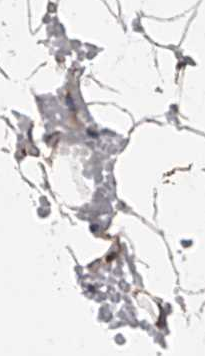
{"staining": {"intensity": "moderate", "quantity": ">75%", "location": "cytoplasmic/membranous"}, "tissue": "adipose tissue", "cell_type": "Adipocytes", "image_type": "normal", "snomed": [{"axis": "morphology", "description": "Normal tissue, NOS"}, {"axis": "topography", "description": "Breast"}], "caption": "This photomicrograph shows immunohistochemistry staining of unremarkable adipose tissue, with medium moderate cytoplasmic/membranous staining in approximately >75% of adipocytes.", "gene": "USP47", "patient": {"sex": "female", "age": 23}}